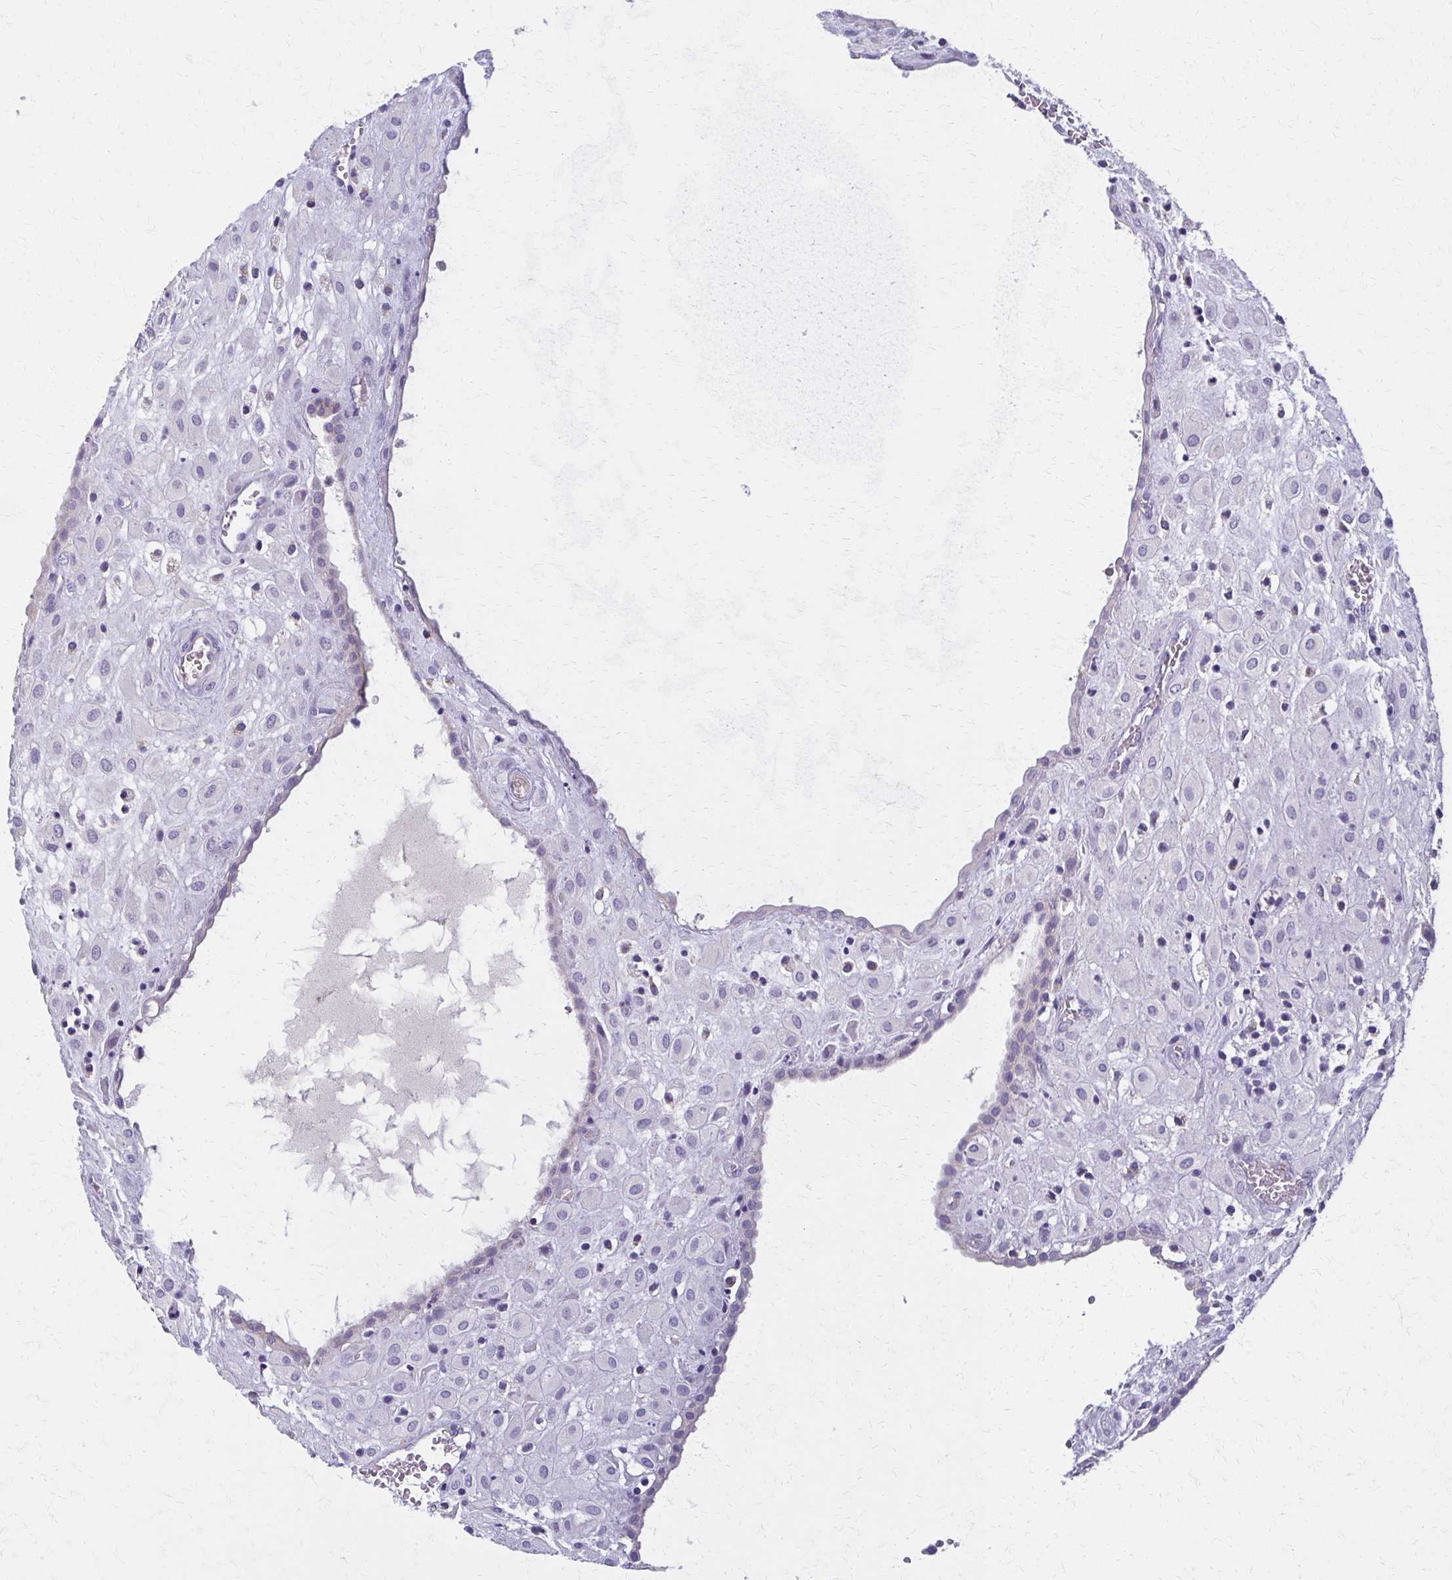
{"staining": {"intensity": "negative", "quantity": "none", "location": "none"}, "tissue": "placenta", "cell_type": "Decidual cells", "image_type": "normal", "snomed": [{"axis": "morphology", "description": "Normal tissue, NOS"}, {"axis": "topography", "description": "Placenta"}], "caption": "Decidual cells show no significant protein positivity in normal placenta.", "gene": "BBS12", "patient": {"sex": "female", "age": 24}}